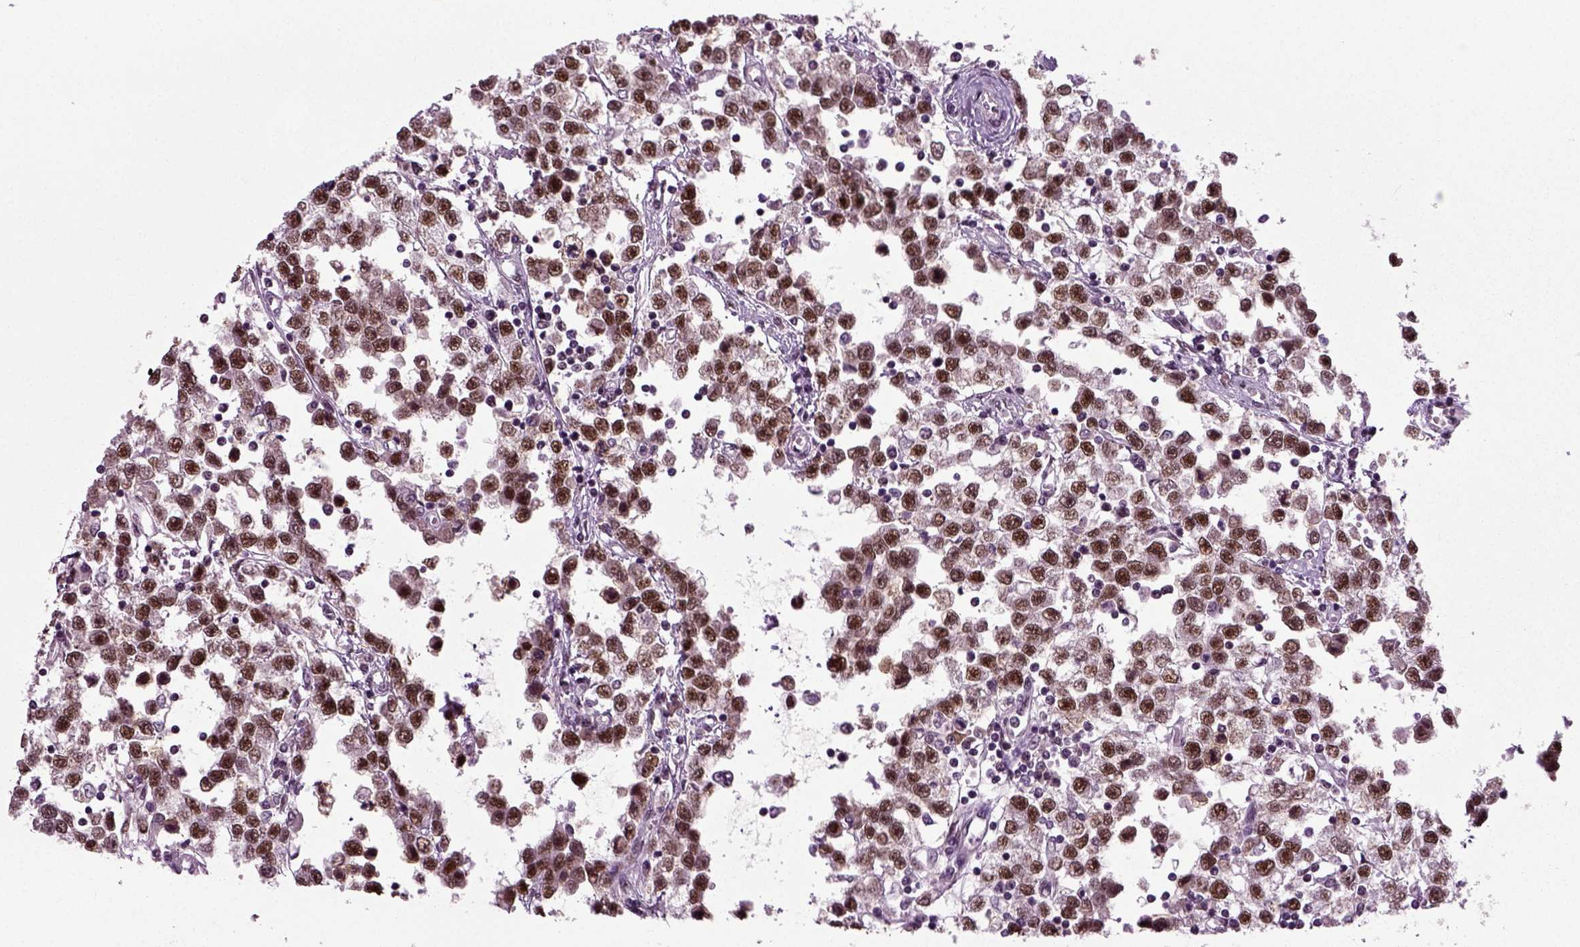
{"staining": {"intensity": "strong", "quantity": ">75%", "location": "nuclear"}, "tissue": "testis cancer", "cell_type": "Tumor cells", "image_type": "cancer", "snomed": [{"axis": "morphology", "description": "Seminoma, NOS"}, {"axis": "topography", "description": "Testis"}], "caption": "This histopathology image displays IHC staining of testis cancer, with high strong nuclear positivity in approximately >75% of tumor cells.", "gene": "RCOR3", "patient": {"sex": "male", "age": 34}}